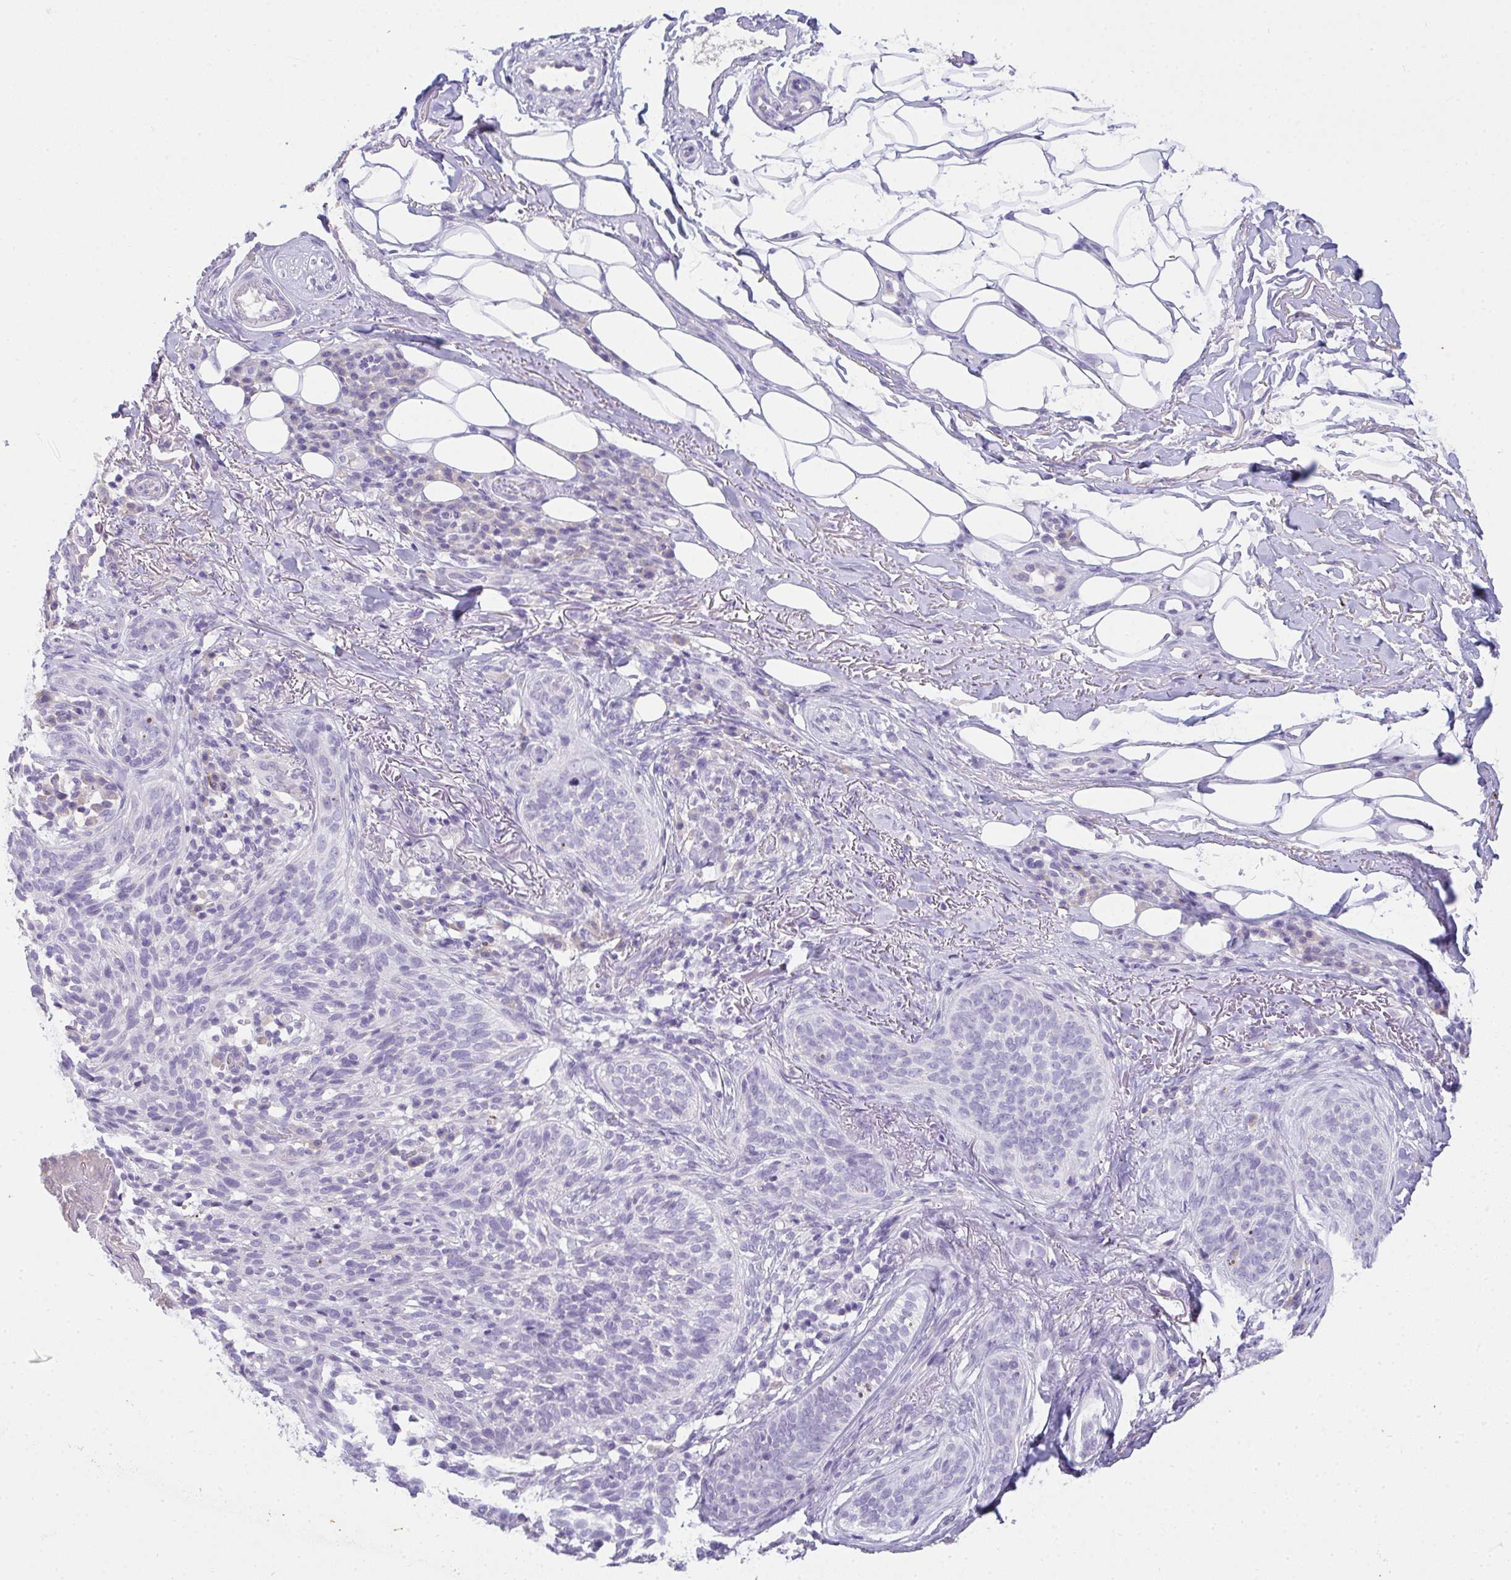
{"staining": {"intensity": "negative", "quantity": "none", "location": "none"}, "tissue": "skin cancer", "cell_type": "Tumor cells", "image_type": "cancer", "snomed": [{"axis": "morphology", "description": "Basal cell carcinoma"}, {"axis": "topography", "description": "Skin"}, {"axis": "topography", "description": "Skin of head"}], "caption": "Tumor cells show no significant positivity in basal cell carcinoma (skin).", "gene": "COX7B", "patient": {"sex": "male", "age": 62}}